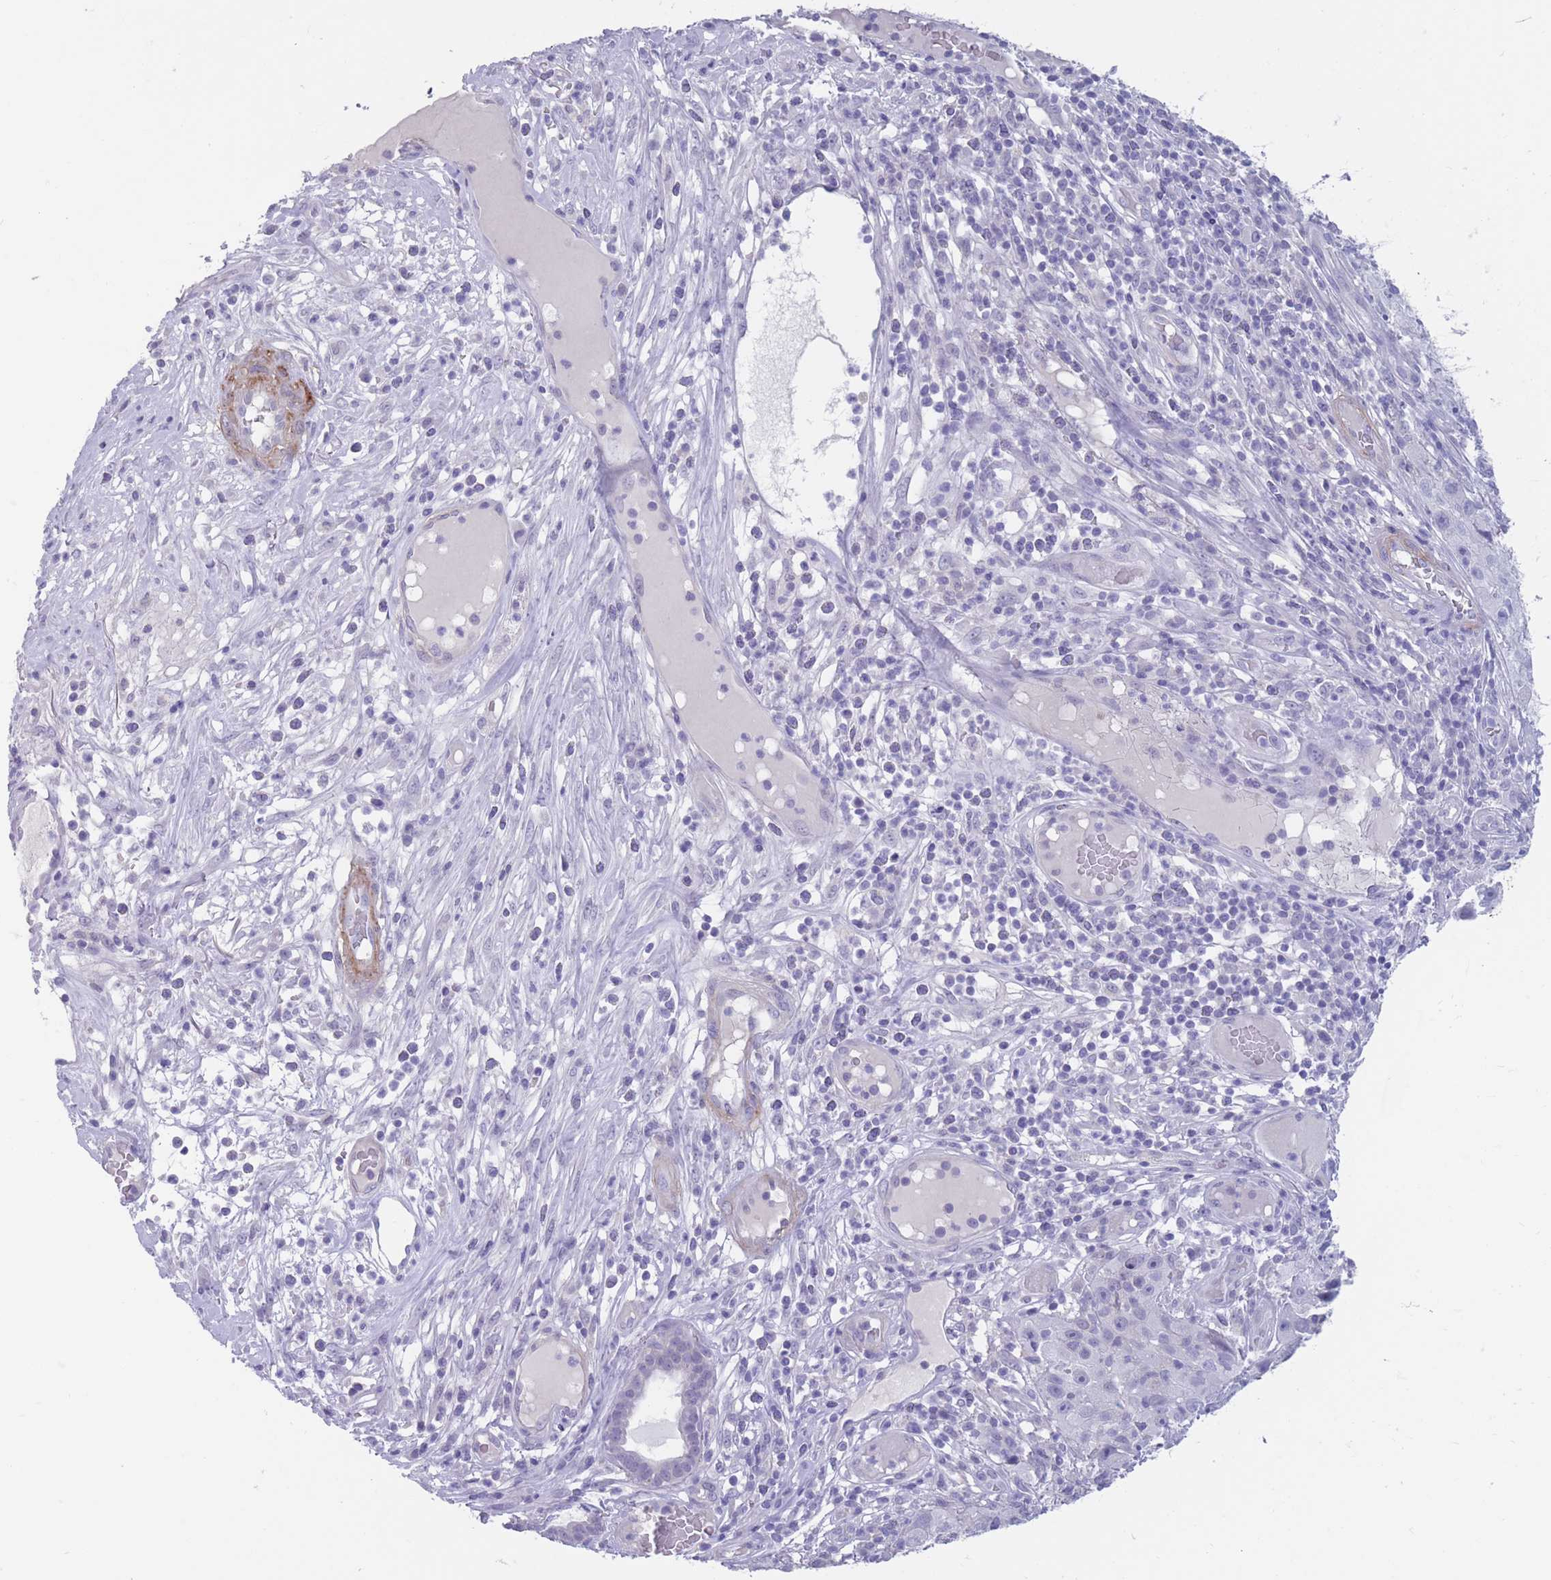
{"staining": {"intensity": "negative", "quantity": "none", "location": "none"}, "tissue": "skin cancer", "cell_type": "Tumor cells", "image_type": "cancer", "snomed": [{"axis": "morphology", "description": "Squamous cell carcinoma, NOS"}, {"axis": "topography", "description": "Skin"}], "caption": "IHC micrograph of neoplastic tissue: human squamous cell carcinoma (skin) stained with DAB displays no significant protein staining in tumor cells.", "gene": "DPYD", "patient": {"sex": "female", "age": 87}}